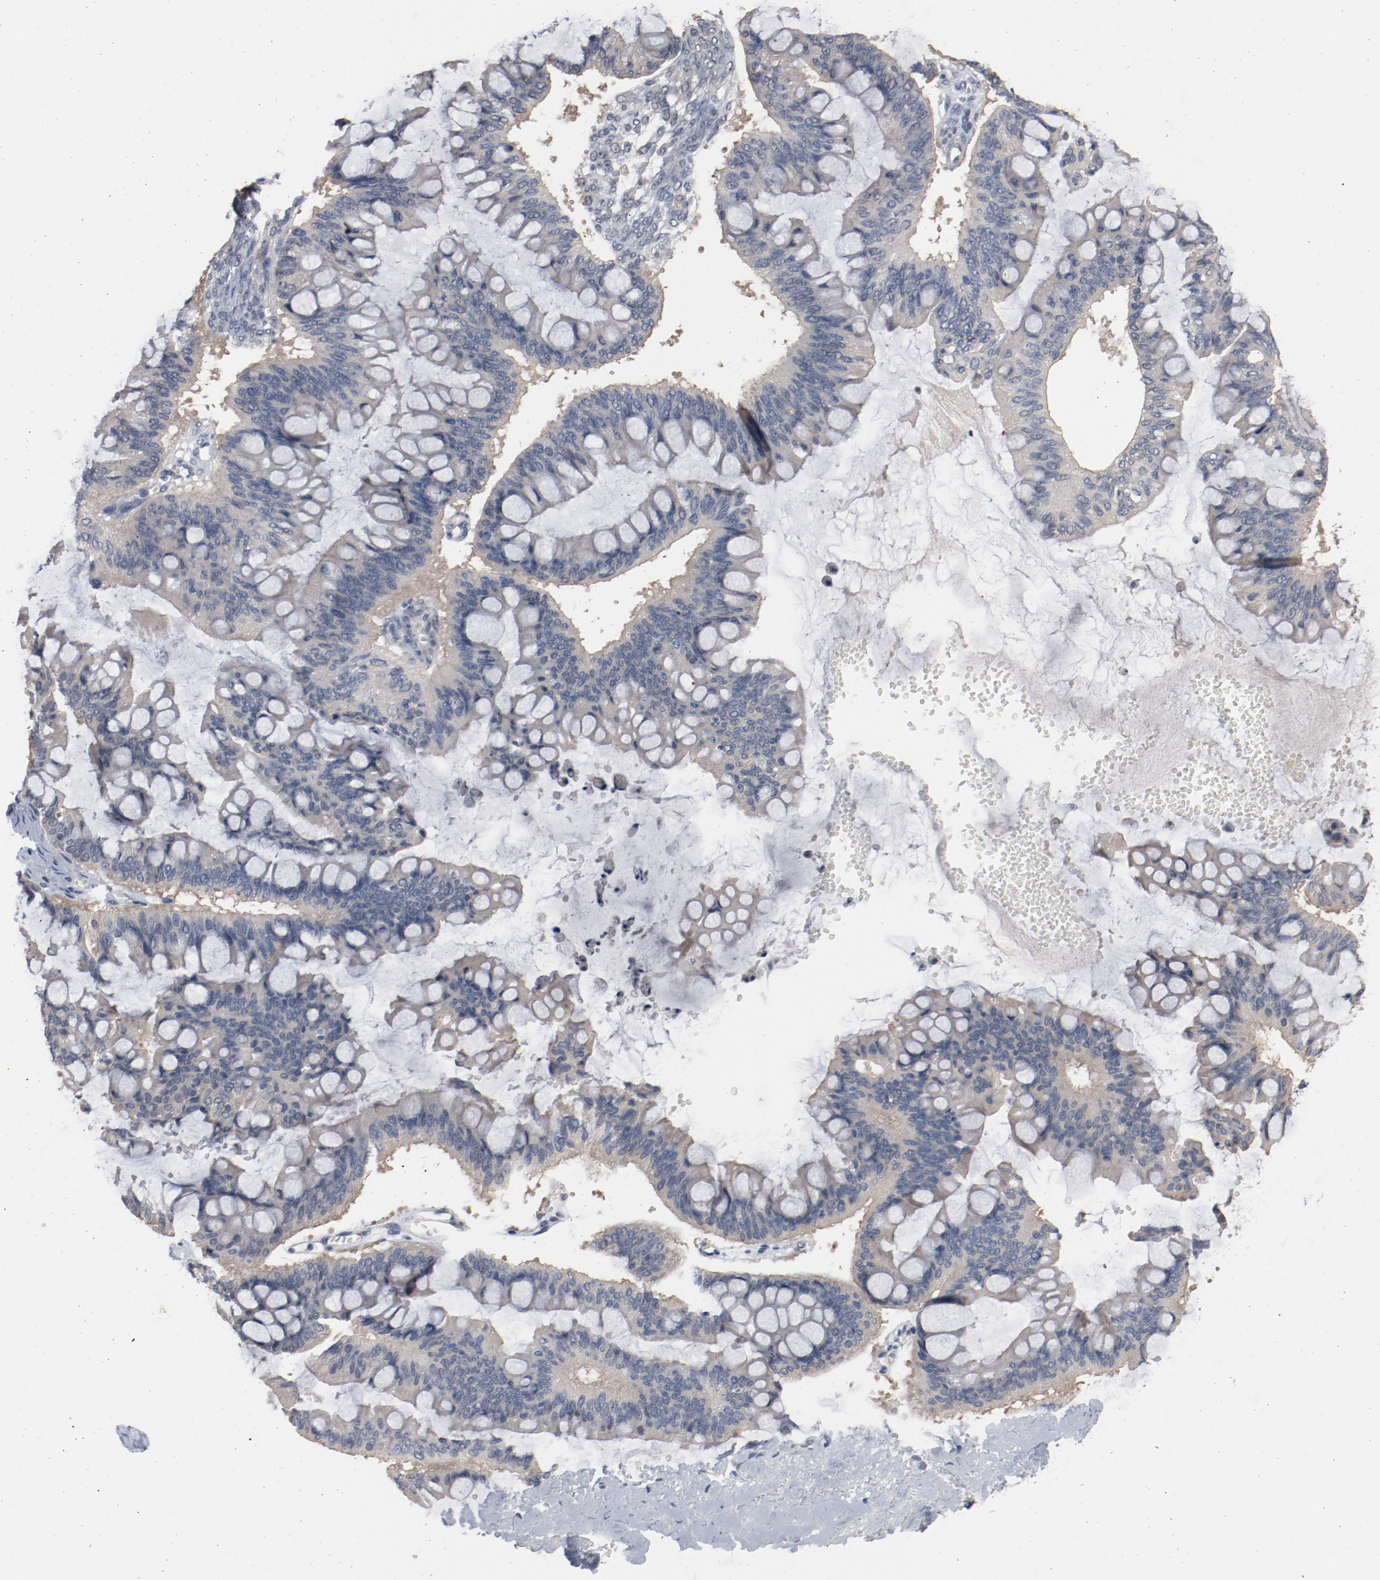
{"staining": {"intensity": "weak", "quantity": ">75%", "location": "cytoplasmic/membranous"}, "tissue": "ovarian cancer", "cell_type": "Tumor cells", "image_type": "cancer", "snomed": [{"axis": "morphology", "description": "Cystadenocarcinoma, mucinous, NOS"}, {"axis": "topography", "description": "Ovary"}], "caption": "This image demonstrates IHC staining of mucinous cystadenocarcinoma (ovarian), with low weak cytoplasmic/membranous positivity in approximately >75% of tumor cells.", "gene": "DNAL4", "patient": {"sex": "female", "age": 73}}